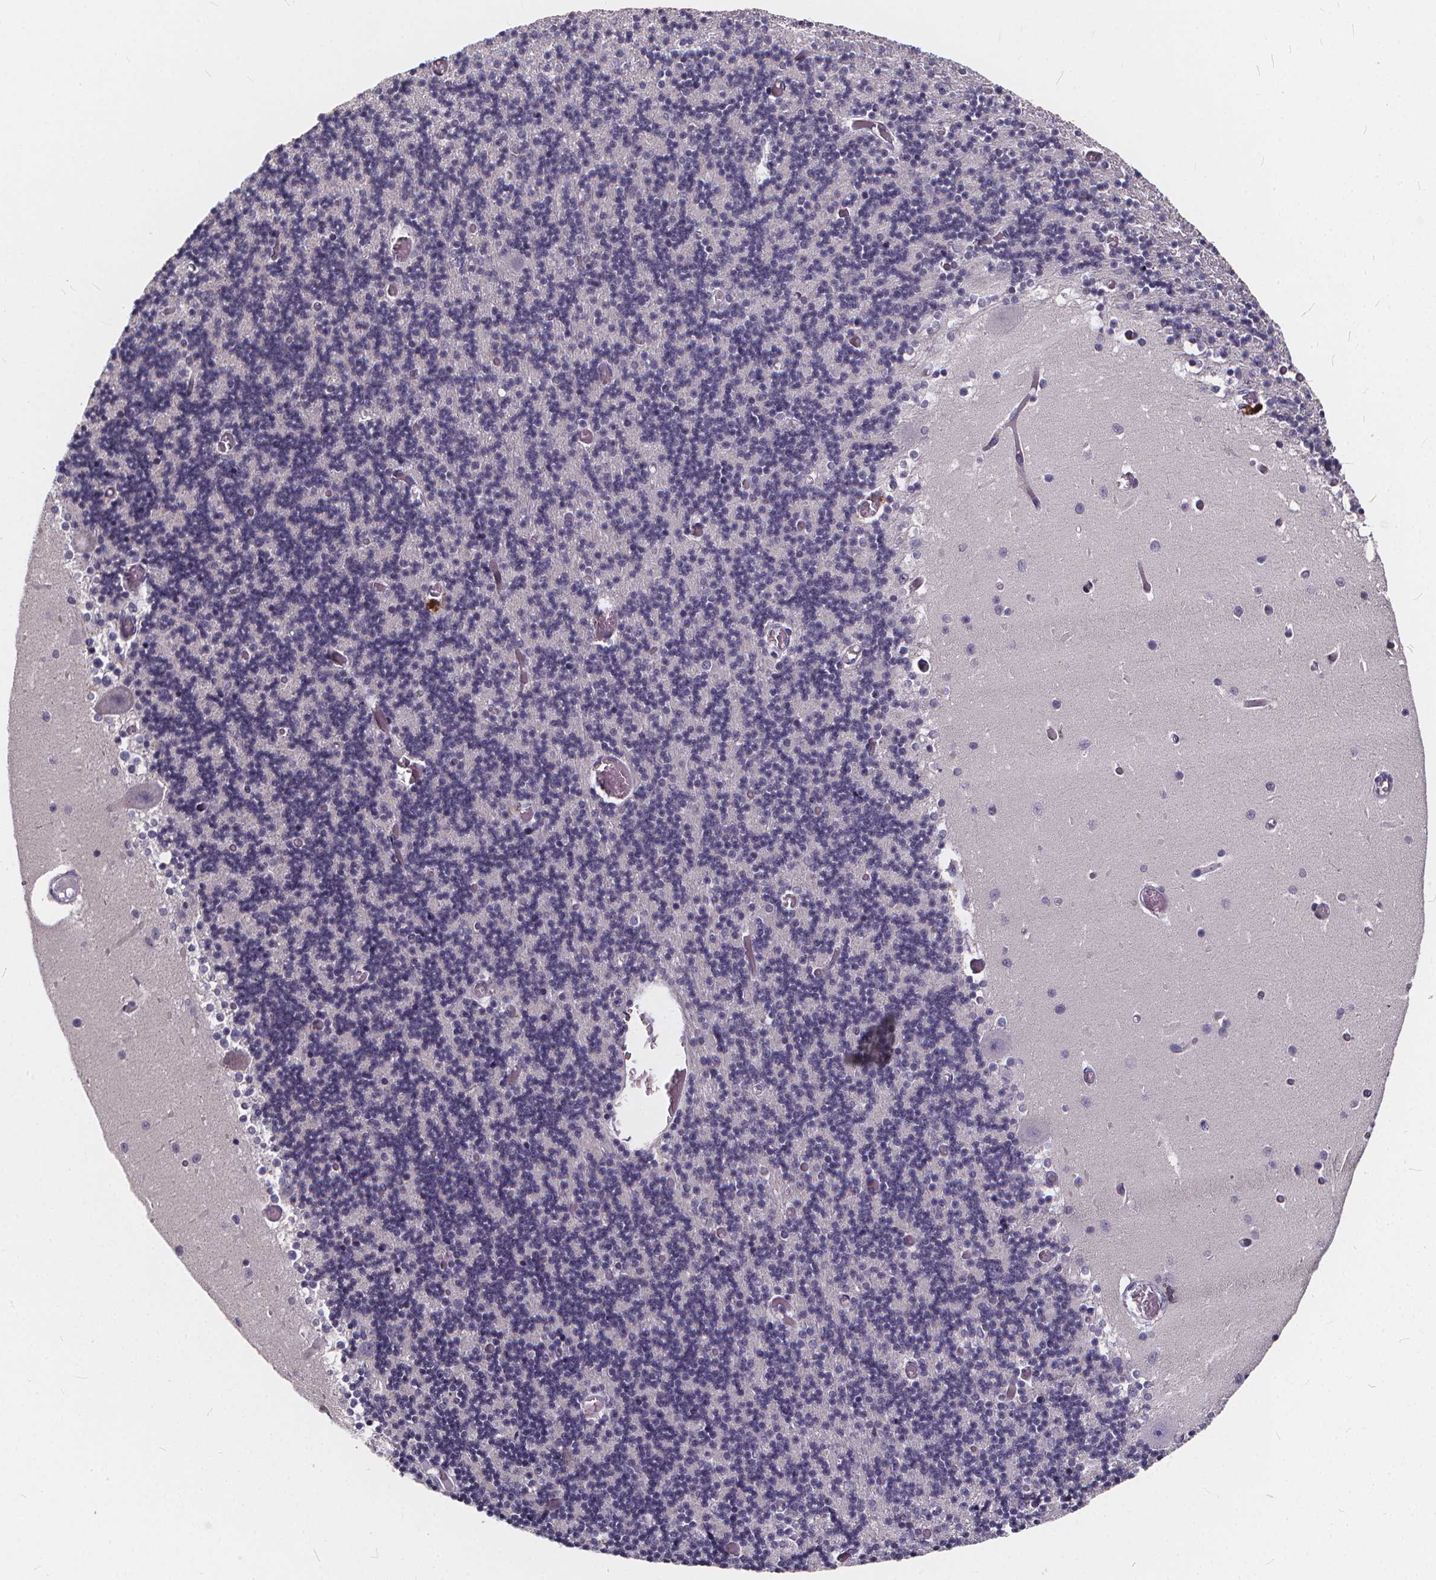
{"staining": {"intensity": "negative", "quantity": "none", "location": "none"}, "tissue": "cerebellum", "cell_type": "Cells in granular layer", "image_type": "normal", "snomed": [{"axis": "morphology", "description": "Normal tissue, NOS"}, {"axis": "topography", "description": "Cerebellum"}], "caption": "High magnification brightfield microscopy of normal cerebellum stained with DAB (3,3'-diaminobenzidine) (brown) and counterstained with hematoxylin (blue): cells in granular layer show no significant positivity. (DAB immunohistochemistry with hematoxylin counter stain).", "gene": "SPEF2", "patient": {"sex": "female", "age": 28}}